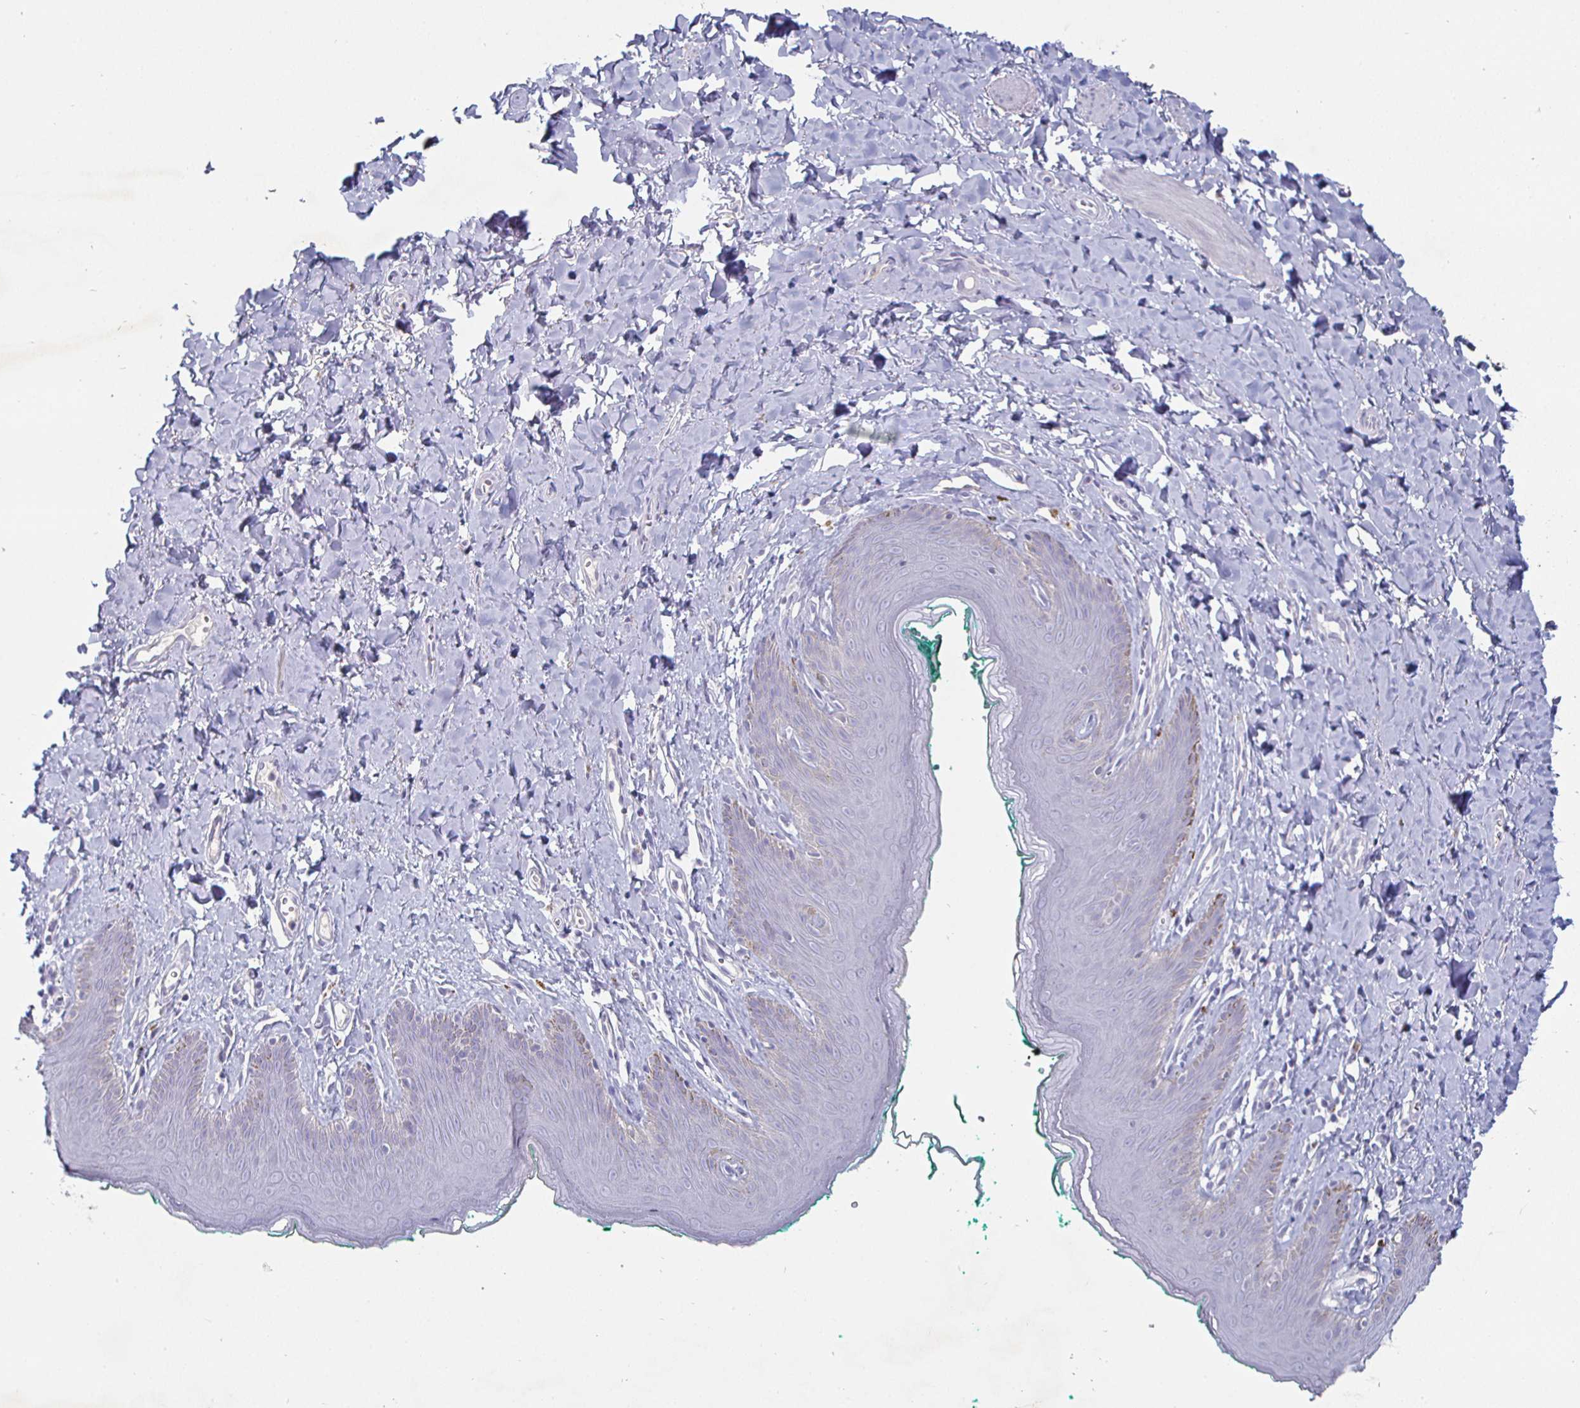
{"staining": {"intensity": "negative", "quantity": "none", "location": "none"}, "tissue": "skin", "cell_type": "Epidermal cells", "image_type": "normal", "snomed": [{"axis": "morphology", "description": "Normal tissue, NOS"}, {"axis": "topography", "description": "Vulva"}, {"axis": "topography", "description": "Peripheral nerve tissue"}], "caption": "DAB (3,3'-diaminobenzidine) immunohistochemical staining of unremarkable skin shows no significant expression in epidermal cells. (Brightfield microscopy of DAB (3,3'-diaminobenzidine) immunohistochemistry (IHC) at high magnification).", "gene": "ENPP1", "patient": {"sex": "female", "age": 66}}